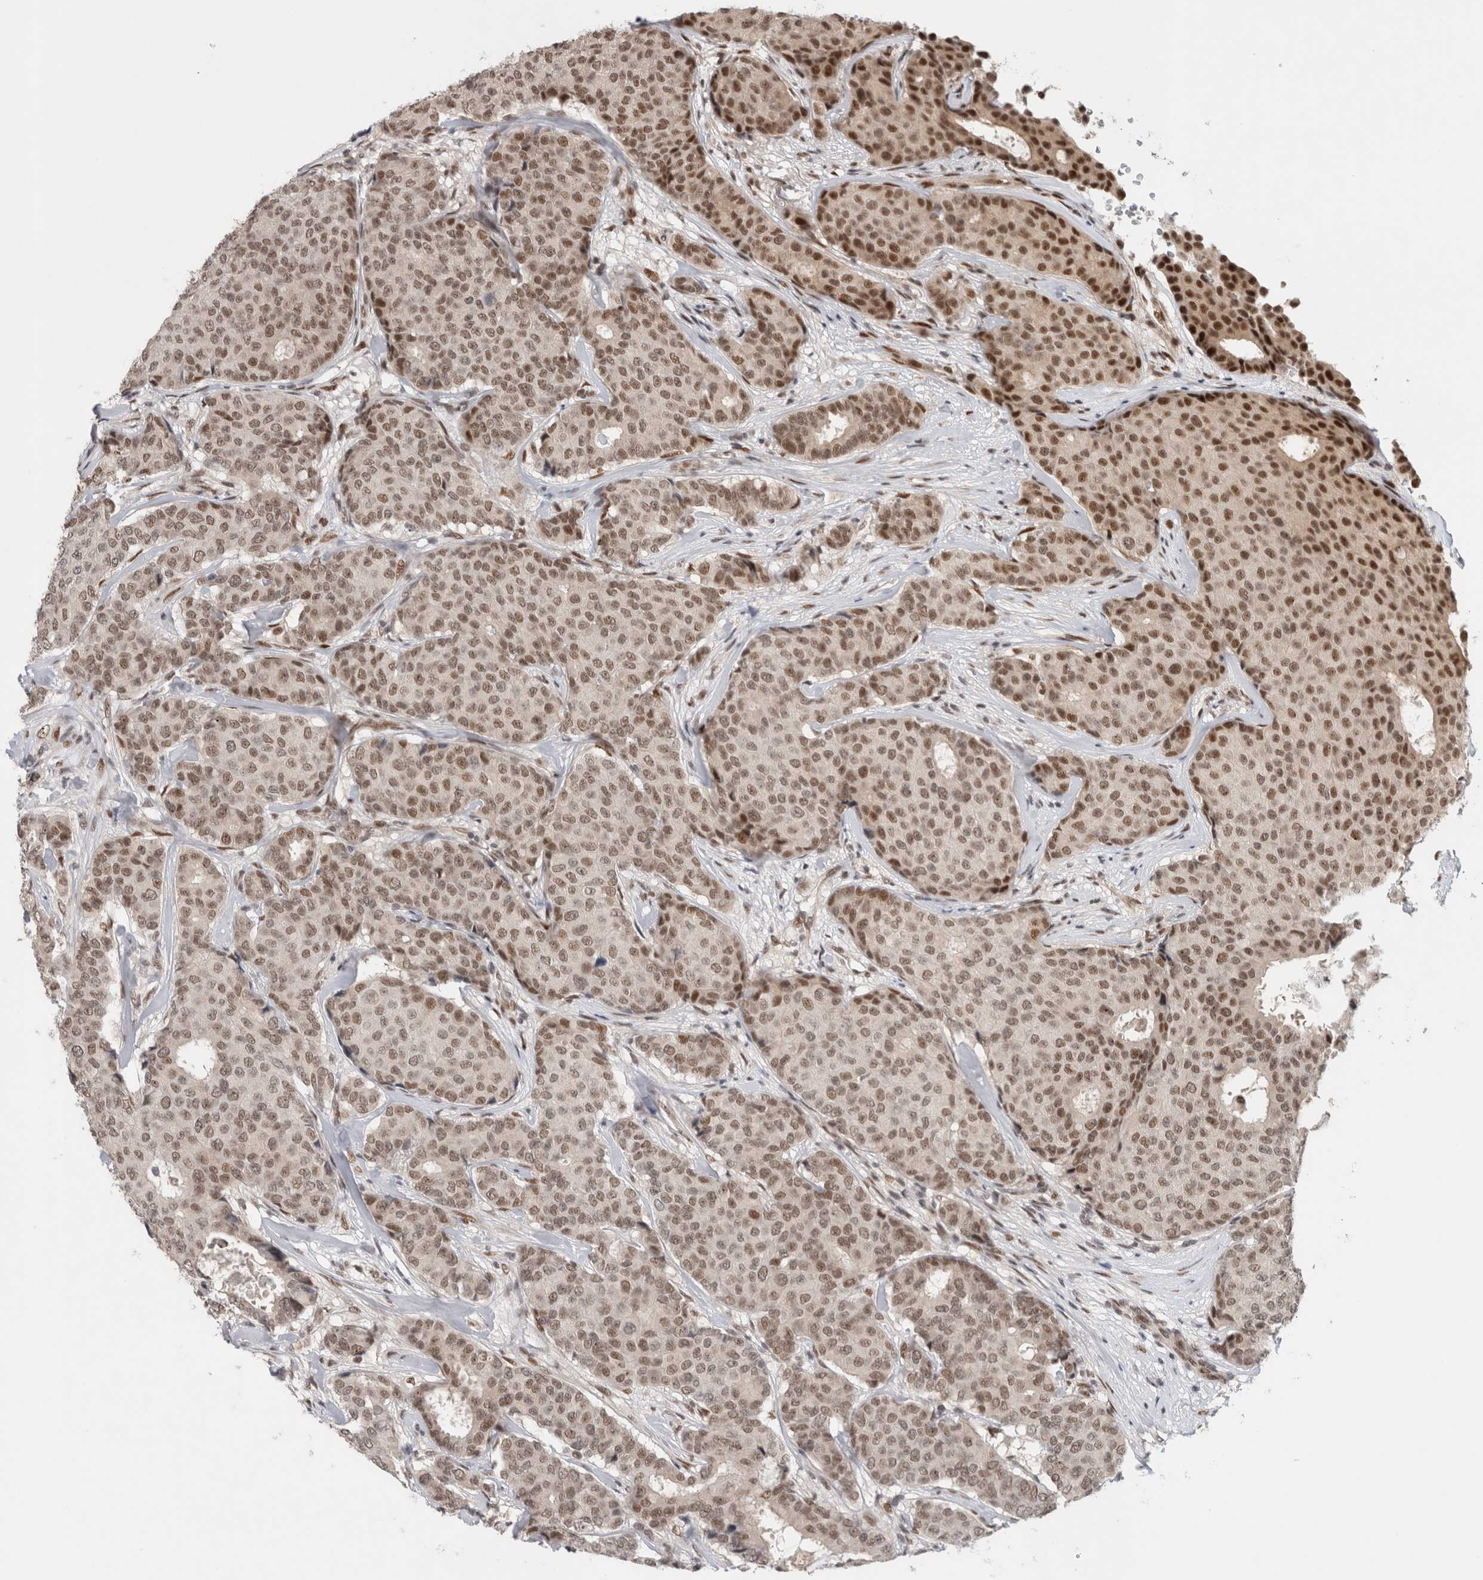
{"staining": {"intensity": "moderate", "quantity": ">75%", "location": "nuclear"}, "tissue": "breast cancer", "cell_type": "Tumor cells", "image_type": "cancer", "snomed": [{"axis": "morphology", "description": "Duct carcinoma"}, {"axis": "topography", "description": "Breast"}], "caption": "Human breast infiltrating ductal carcinoma stained with a brown dye demonstrates moderate nuclear positive staining in about >75% of tumor cells.", "gene": "HESX1", "patient": {"sex": "female", "age": 75}}